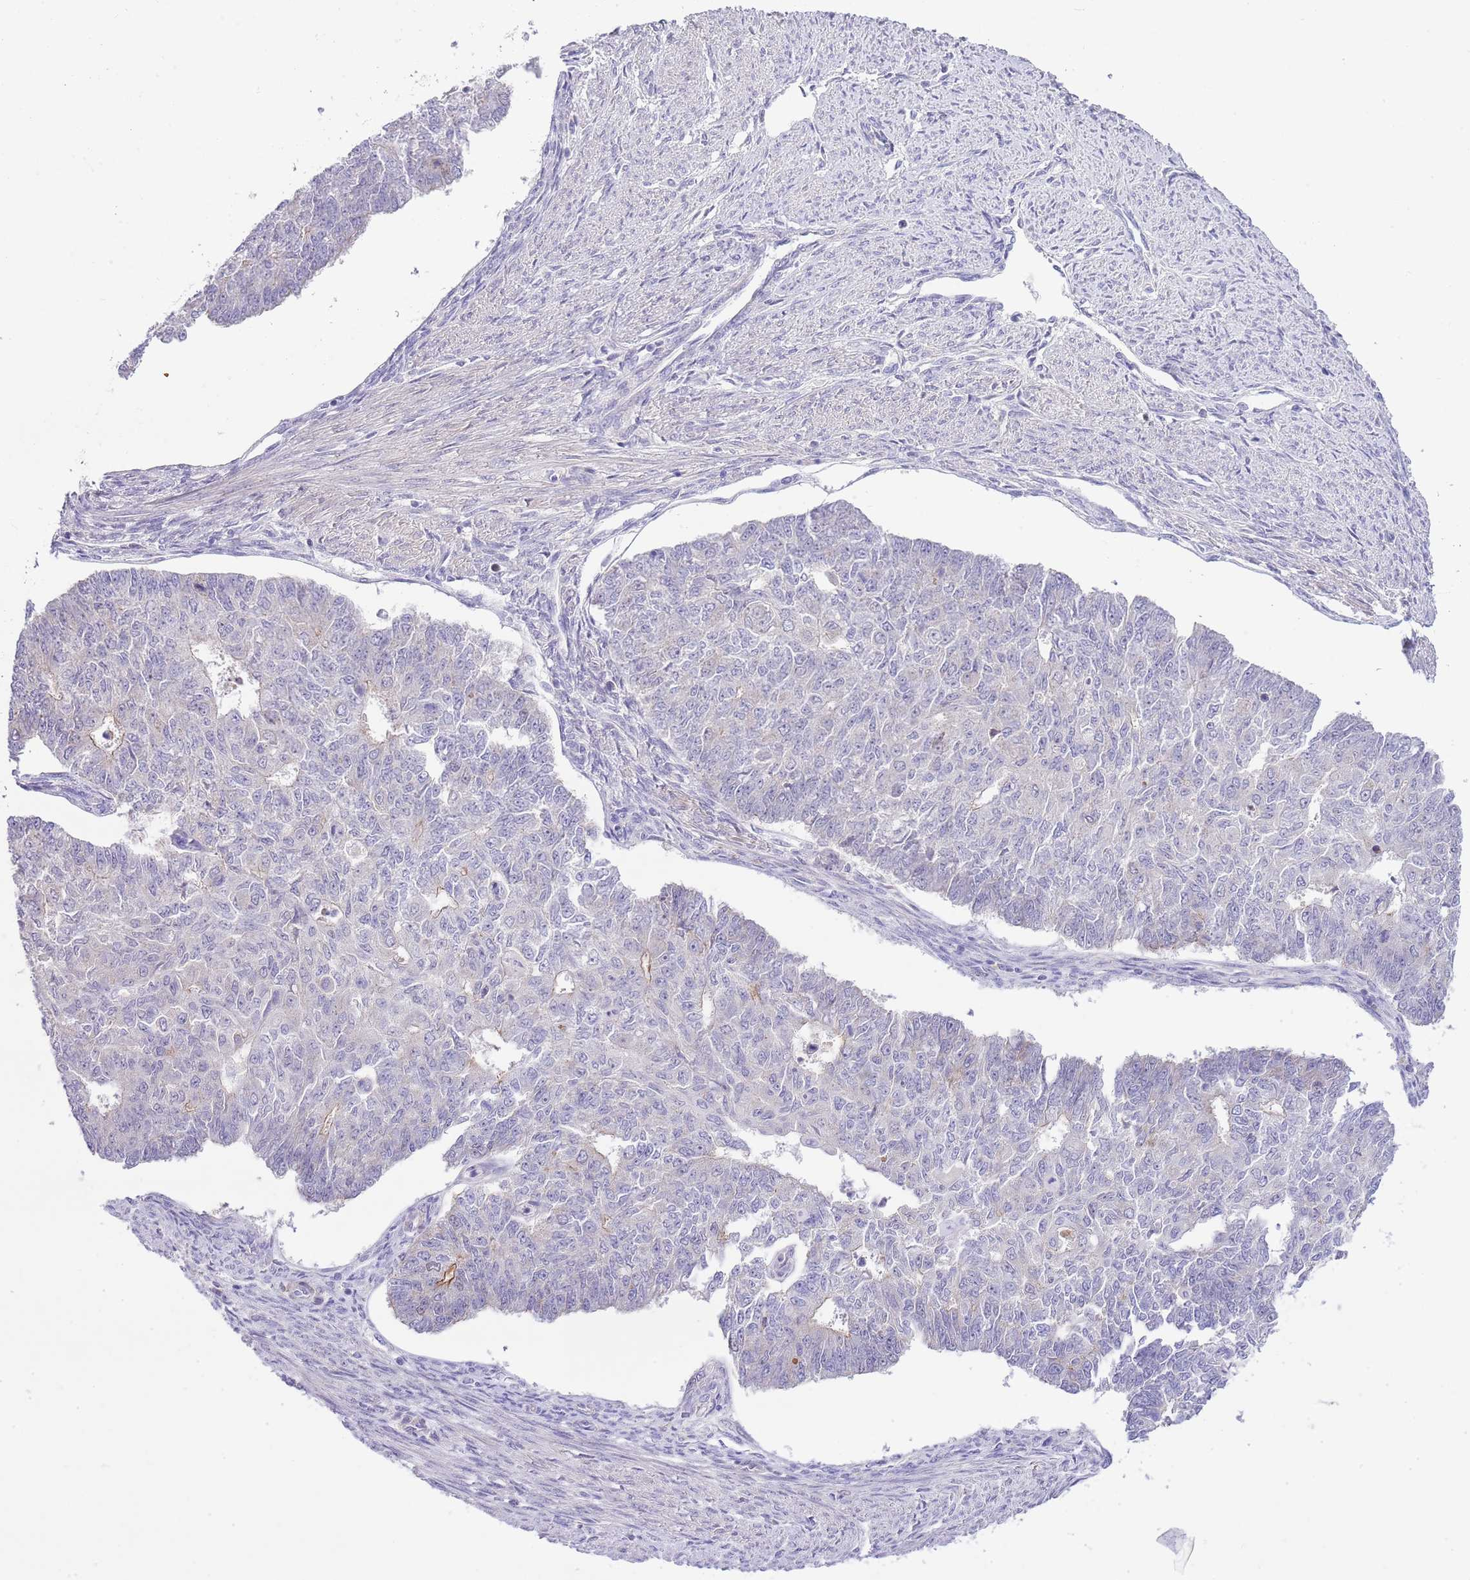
{"staining": {"intensity": "negative", "quantity": "none", "location": "none"}, "tissue": "endometrial cancer", "cell_type": "Tumor cells", "image_type": "cancer", "snomed": [{"axis": "morphology", "description": "Adenocarcinoma, NOS"}, {"axis": "topography", "description": "Endometrium"}], "caption": "Human endometrial cancer stained for a protein using immunohistochemistry (IHC) demonstrates no expression in tumor cells.", "gene": "FBRSL1", "patient": {"sex": "female", "age": 32}}